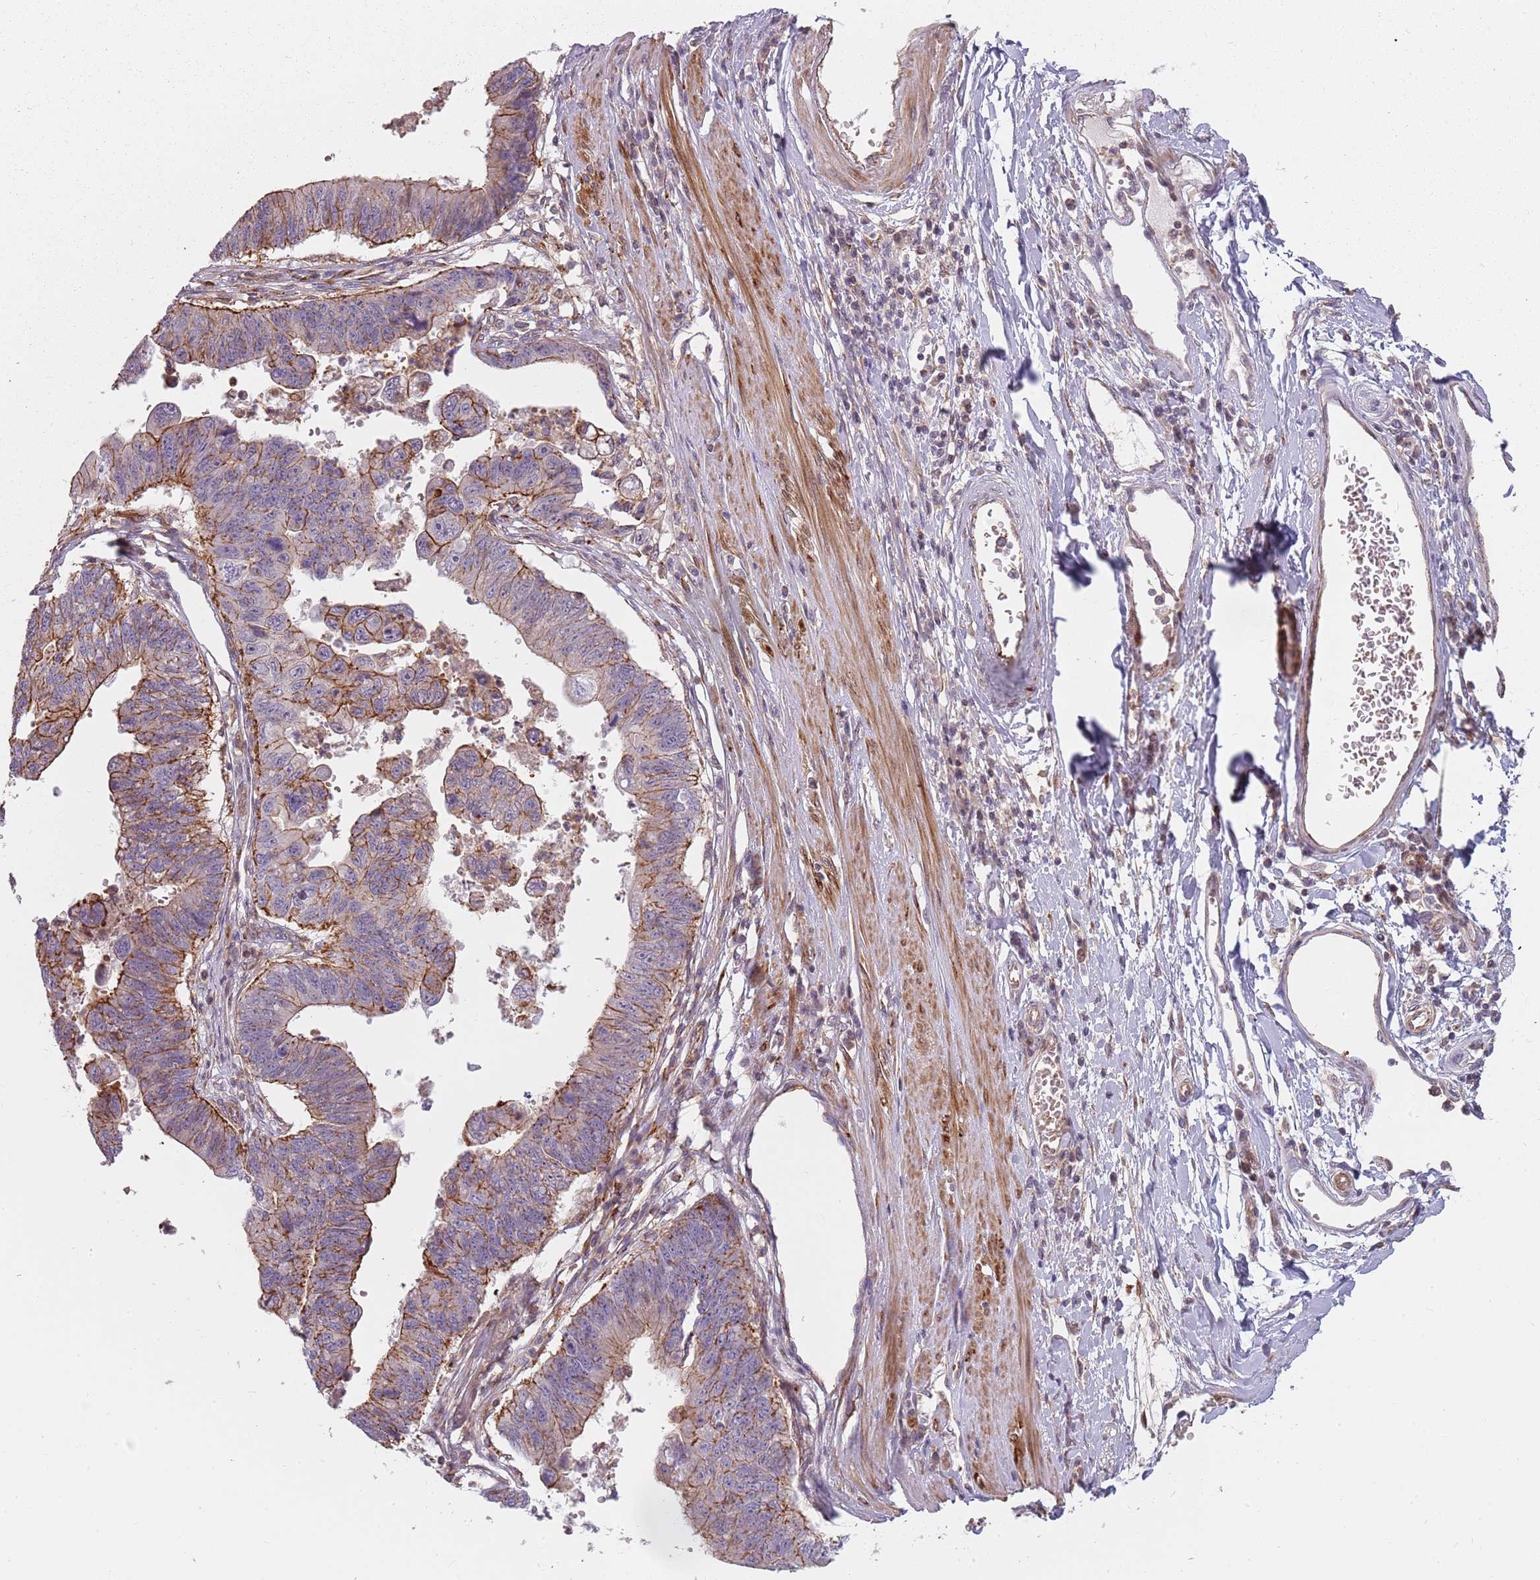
{"staining": {"intensity": "moderate", "quantity": ">75%", "location": "cytoplasmic/membranous"}, "tissue": "stomach cancer", "cell_type": "Tumor cells", "image_type": "cancer", "snomed": [{"axis": "morphology", "description": "Adenocarcinoma, NOS"}, {"axis": "topography", "description": "Stomach"}], "caption": "Protein expression analysis of human stomach adenocarcinoma reveals moderate cytoplasmic/membranous staining in about >75% of tumor cells.", "gene": "PPP1R14C", "patient": {"sex": "male", "age": 59}}